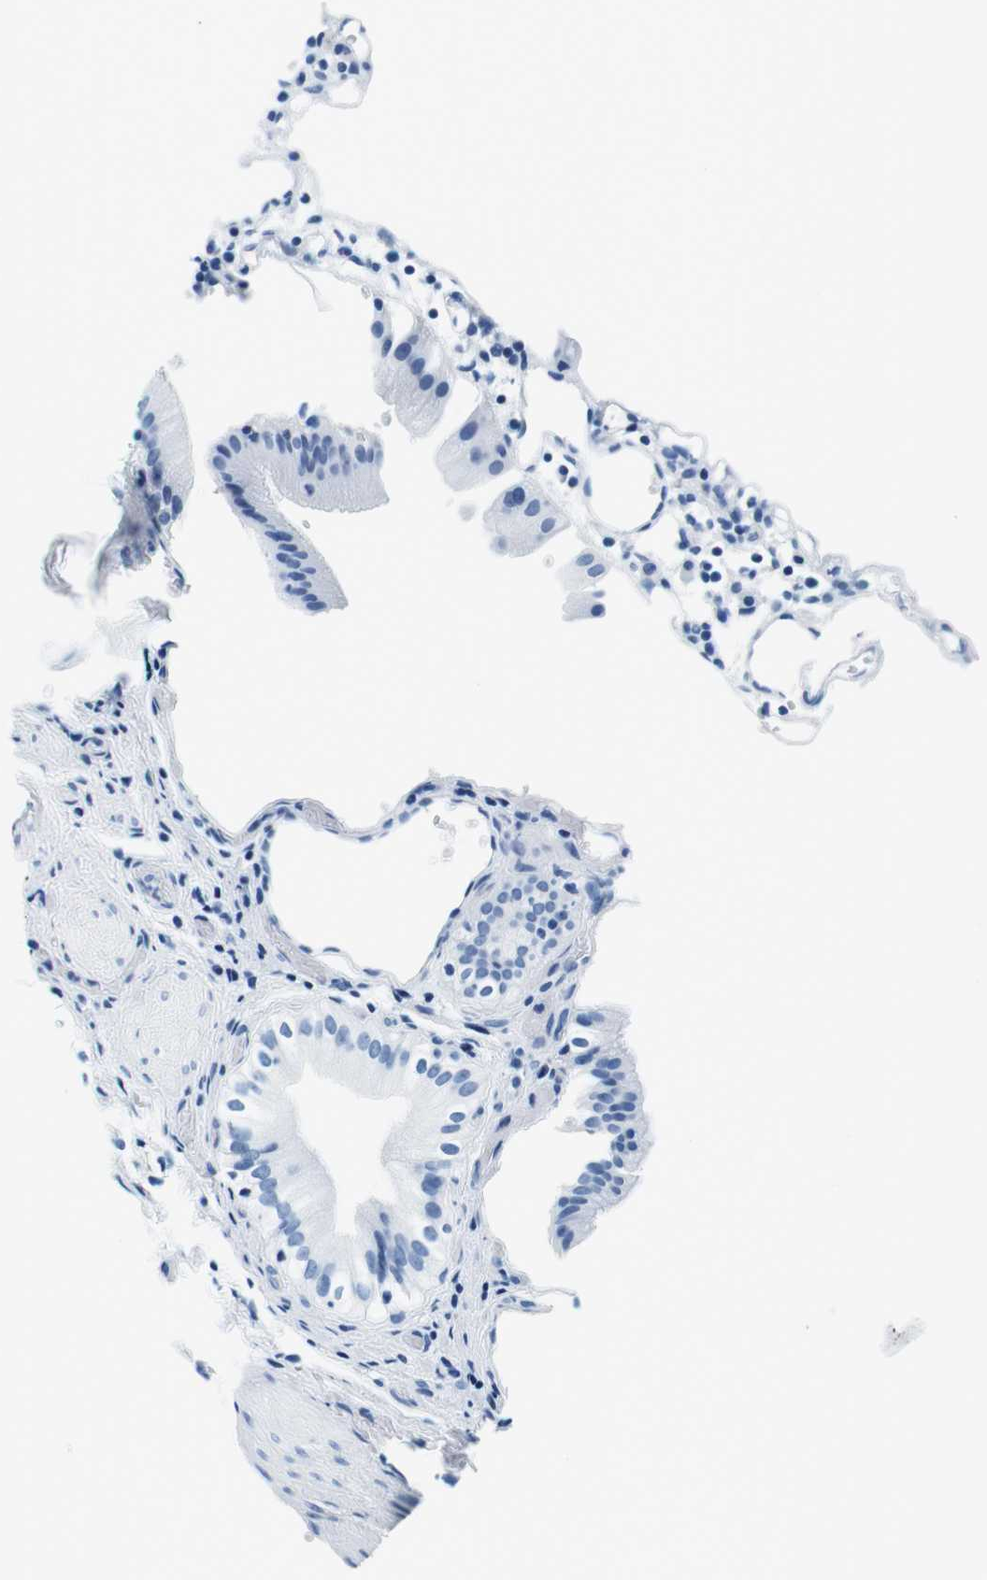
{"staining": {"intensity": "negative", "quantity": "none", "location": "none"}, "tissue": "gallbladder", "cell_type": "Glandular cells", "image_type": "normal", "snomed": [{"axis": "morphology", "description": "Normal tissue, NOS"}, {"axis": "topography", "description": "Gallbladder"}], "caption": "IHC micrograph of unremarkable gallbladder: human gallbladder stained with DAB (3,3'-diaminobenzidine) reveals no significant protein staining in glandular cells. (Brightfield microscopy of DAB immunohistochemistry at high magnification).", "gene": "ELANE", "patient": {"sex": "male", "age": 65}}